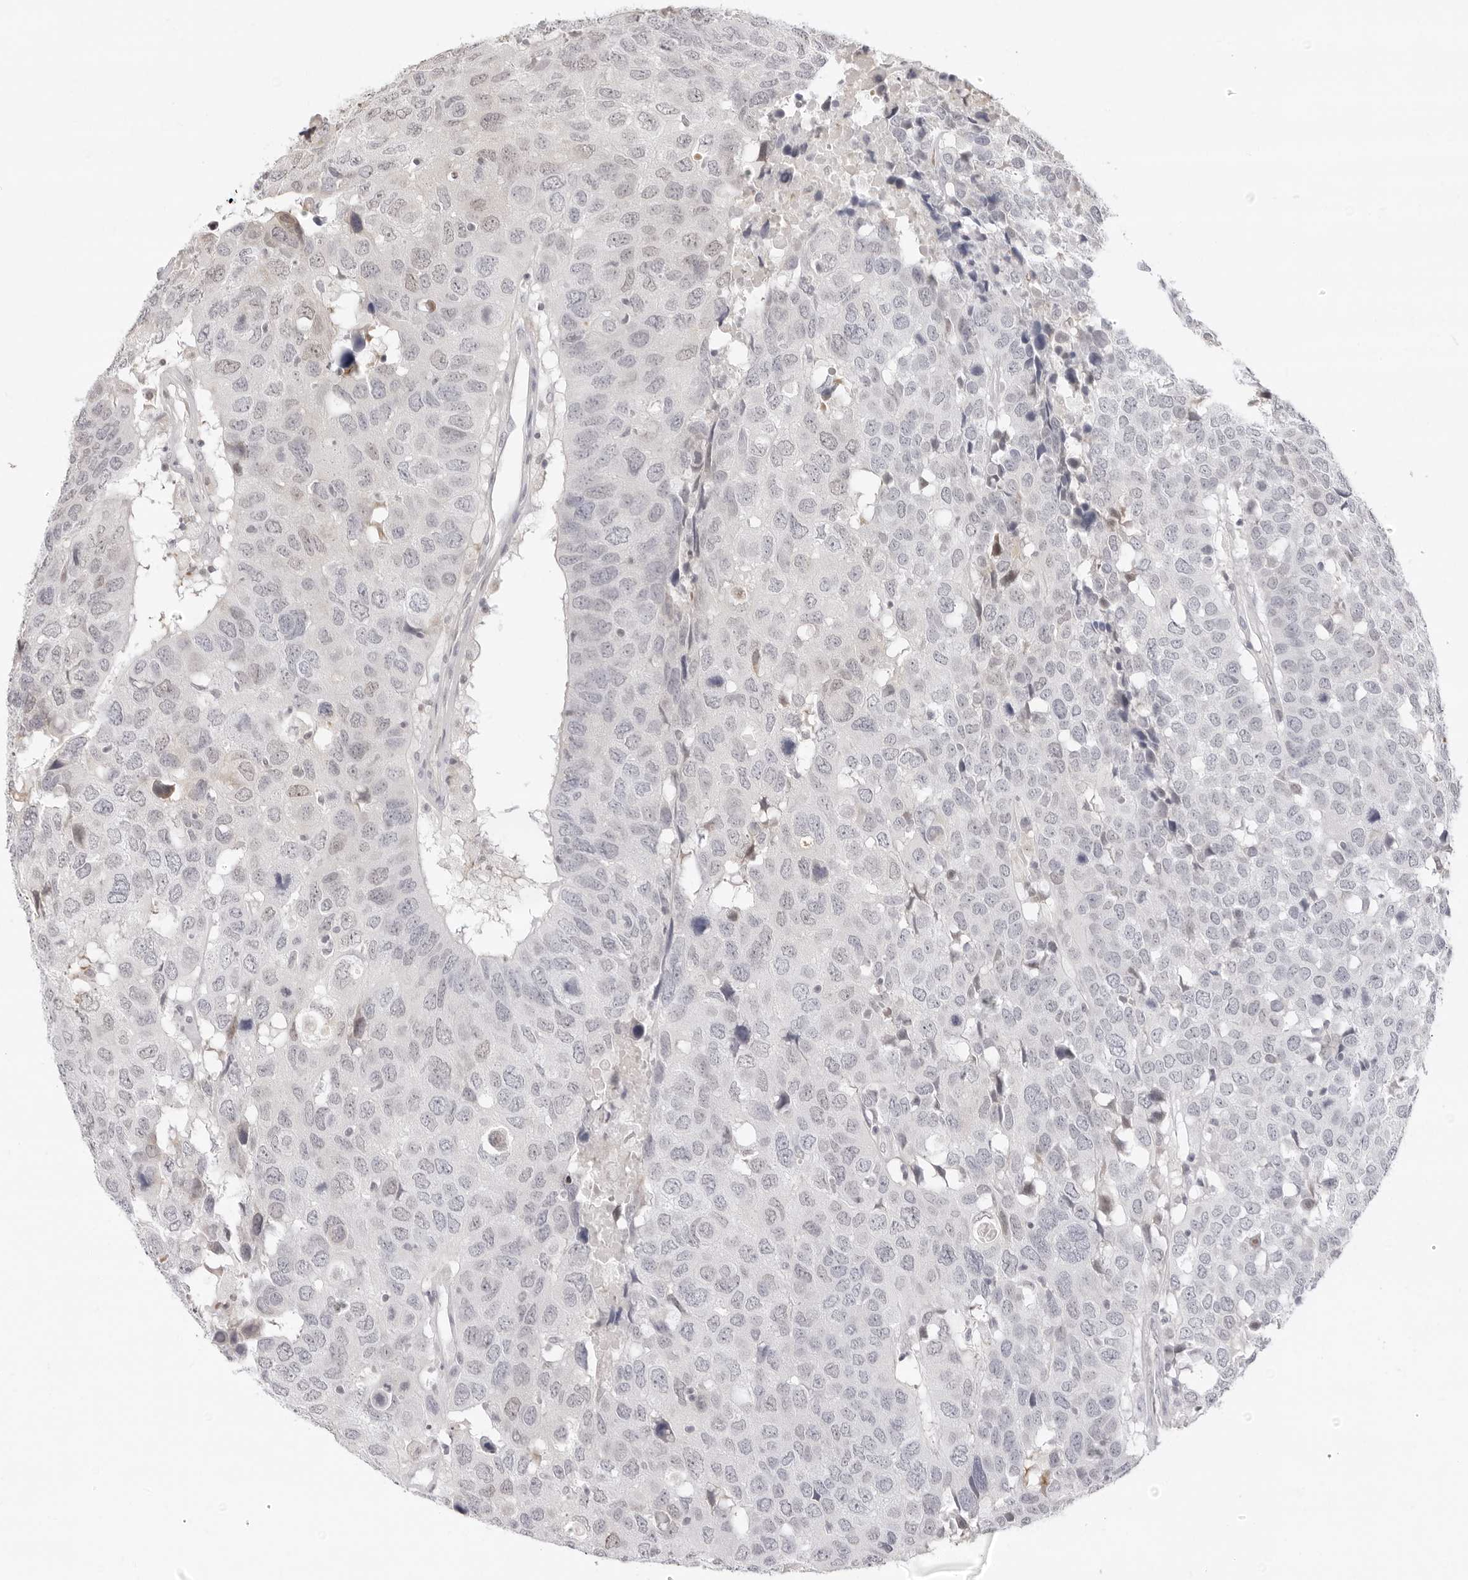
{"staining": {"intensity": "negative", "quantity": "none", "location": "none"}, "tissue": "head and neck cancer", "cell_type": "Tumor cells", "image_type": "cancer", "snomed": [{"axis": "morphology", "description": "Squamous cell carcinoma, NOS"}, {"axis": "topography", "description": "Head-Neck"}], "caption": "Human head and neck cancer (squamous cell carcinoma) stained for a protein using IHC exhibits no positivity in tumor cells.", "gene": "FDPS", "patient": {"sex": "male", "age": 66}}